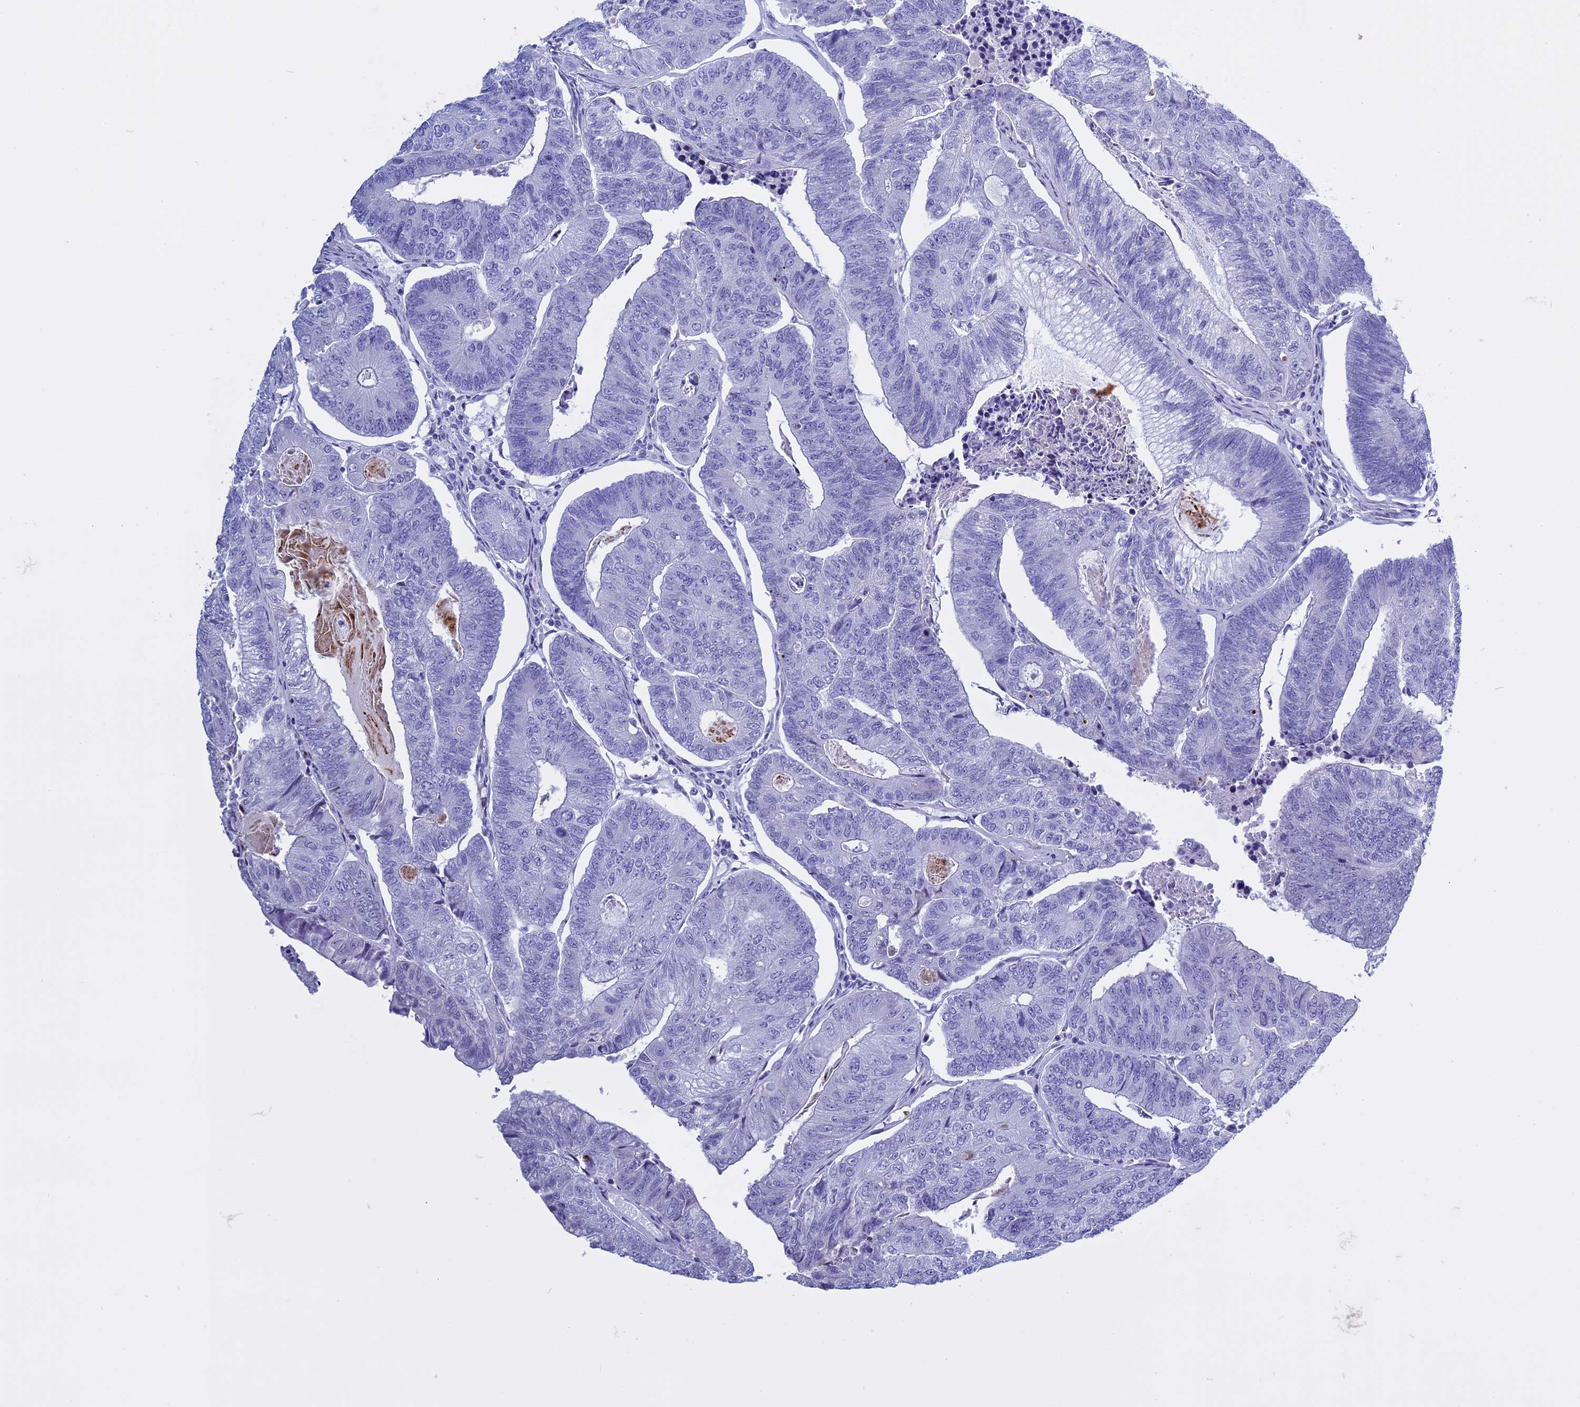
{"staining": {"intensity": "negative", "quantity": "none", "location": "none"}, "tissue": "colorectal cancer", "cell_type": "Tumor cells", "image_type": "cancer", "snomed": [{"axis": "morphology", "description": "Adenocarcinoma, NOS"}, {"axis": "topography", "description": "Colon"}], "caption": "This histopathology image is of colorectal cancer stained with IHC to label a protein in brown with the nuclei are counter-stained blue. There is no expression in tumor cells. The staining is performed using DAB (3,3'-diaminobenzidine) brown chromogen with nuclei counter-stained in using hematoxylin.", "gene": "KCTD21", "patient": {"sex": "female", "age": 67}}